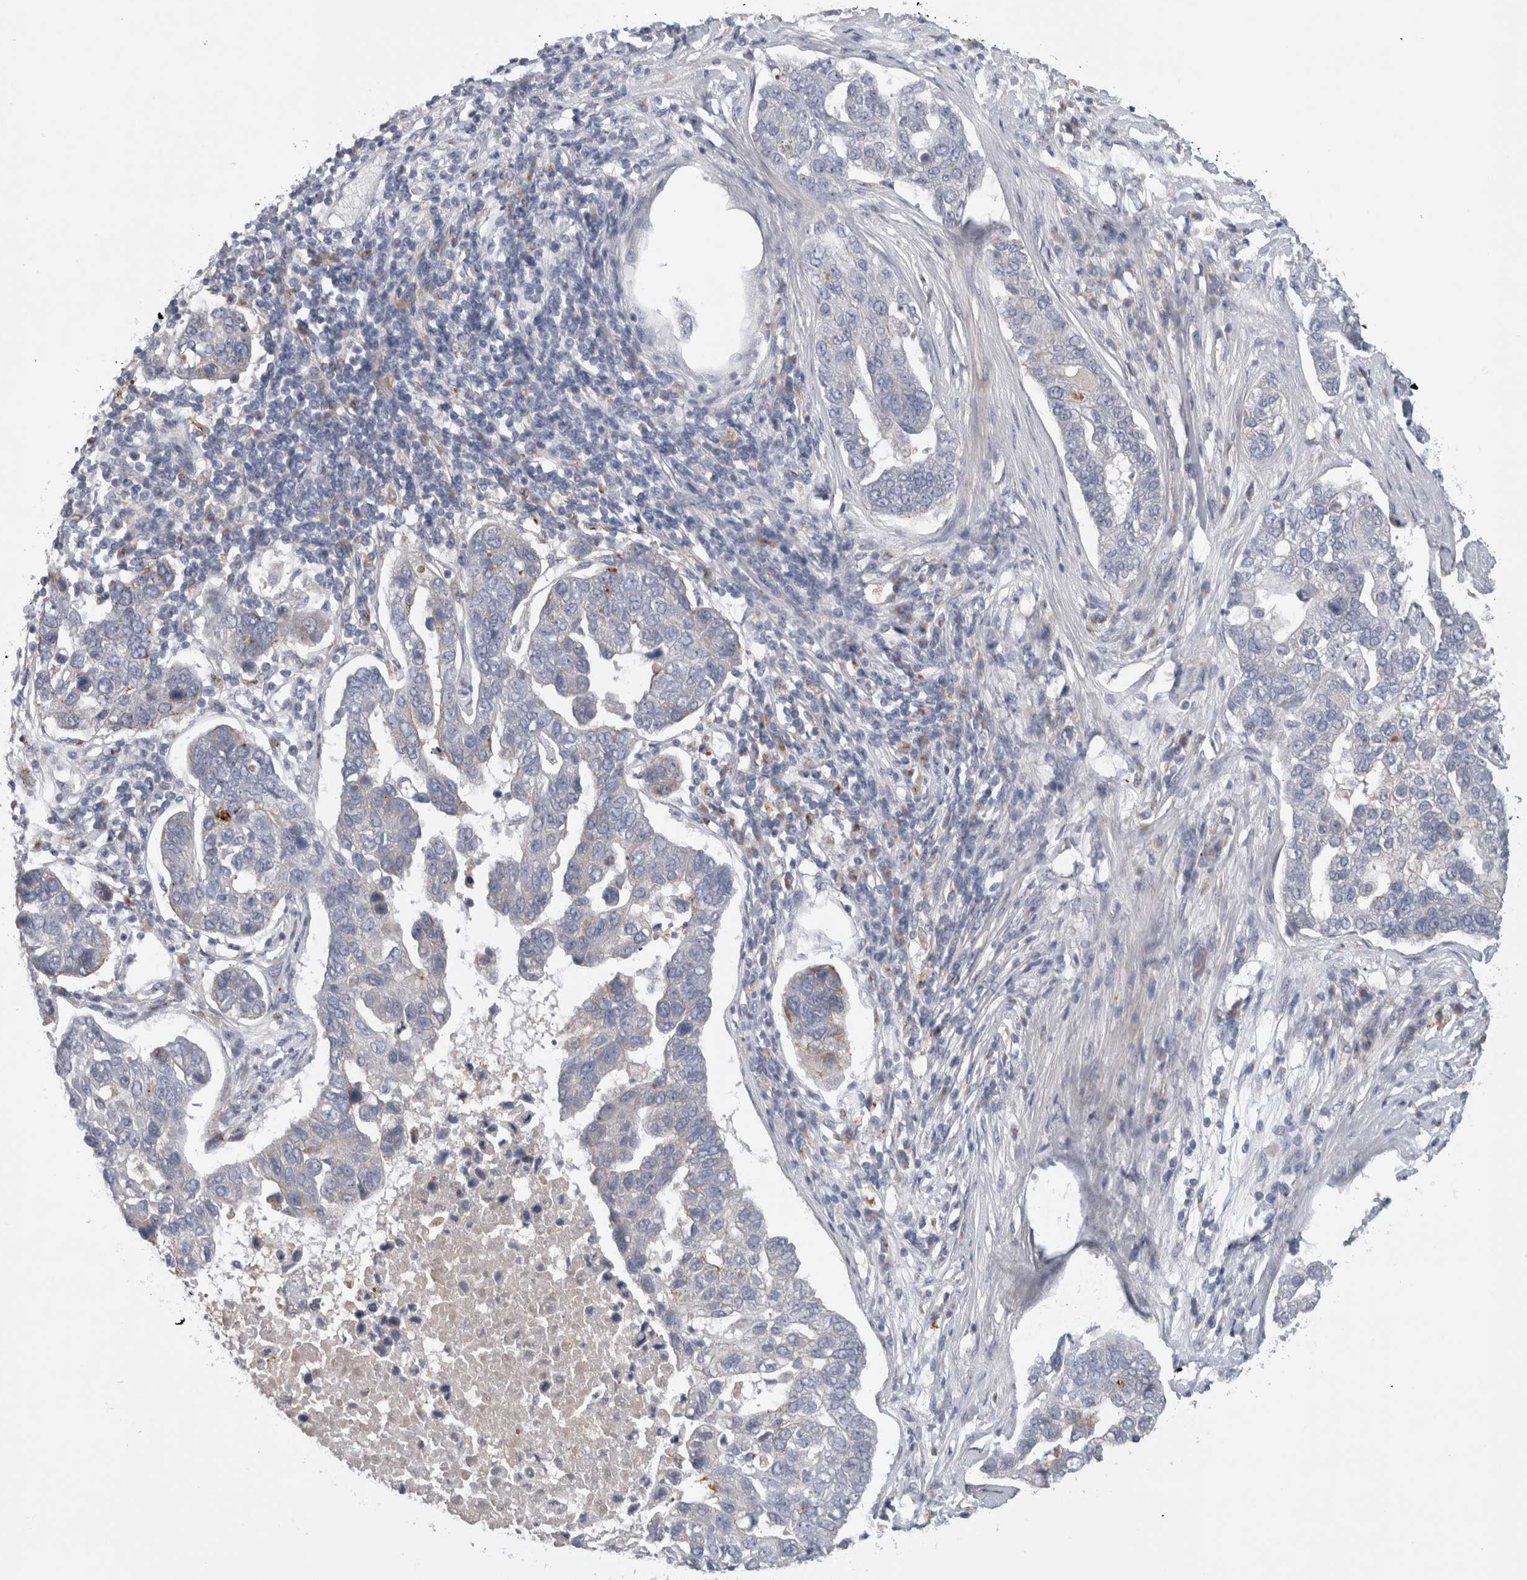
{"staining": {"intensity": "negative", "quantity": "none", "location": "none"}, "tissue": "pancreatic cancer", "cell_type": "Tumor cells", "image_type": "cancer", "snomed": [{"axis": "morphology", "description": "Adenocarcinoma, NOS"}, {"axis": "topography", "description": "Pancreas"}], "caption": "IHC histopathology image of neoplastic tissue: pancreatic cancer (adenocarcinoma) stained with DAB (3,3'-diaminobenzidine) displays no significant protein staining in tumor cells.", "gene": "MGAT1", "patient": {"sex": "female", "age": 61}}